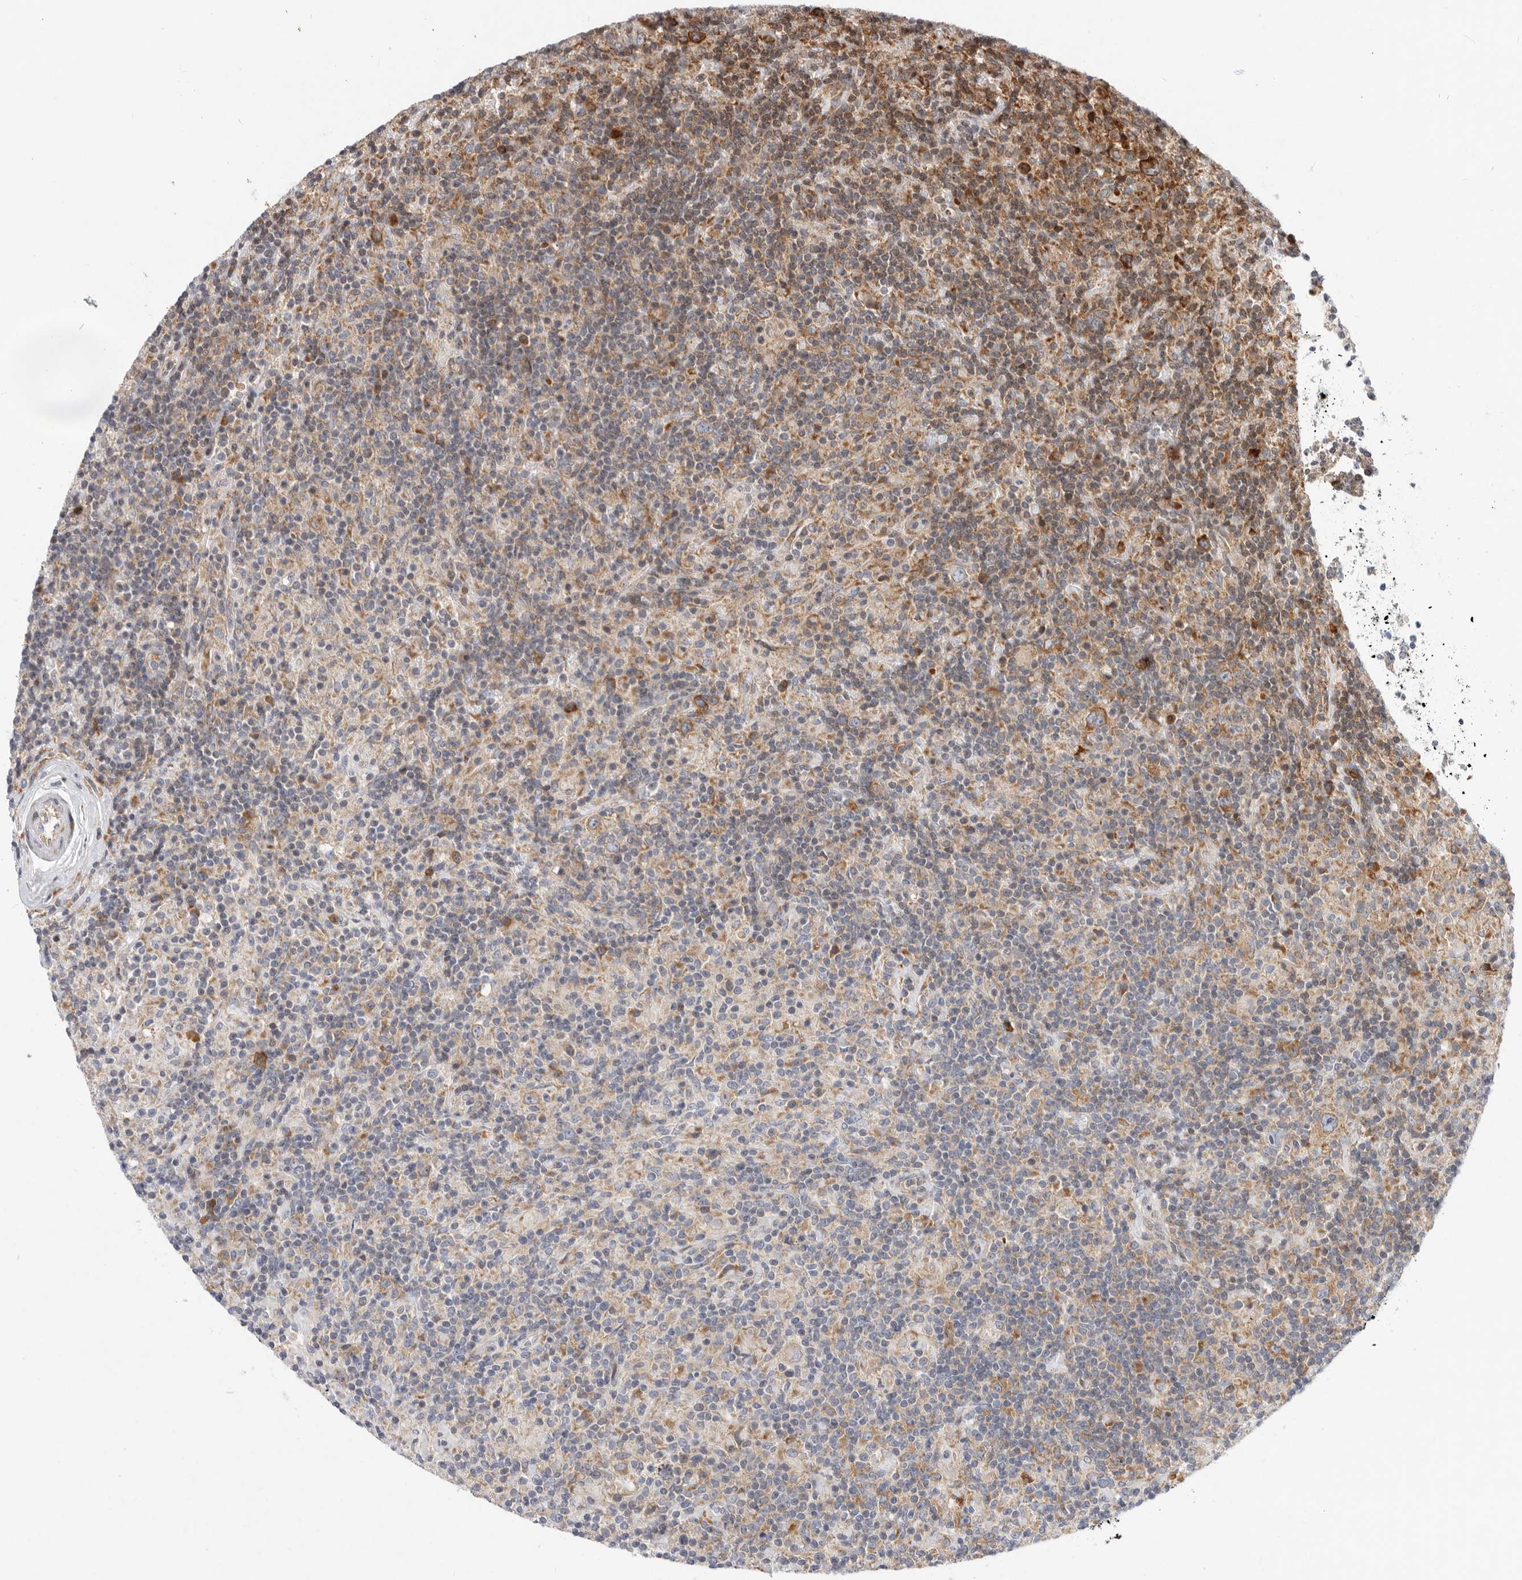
{"staining": {"intensity": "moderate", "quantity": ">75%", "location": "cytoplasmic/membranous"}, "tissue": "lymphoma", "cell_type": "Tumor cells", "image_type": "cancer", "snomed": [{"axis": "morphology", "description": "Hodgkin's disease, NOS"}, {"axis": "topography", "description": "Lymph node"}], "caption": "This micrograph reveals immunohistochemistry (IHC) staining of human lymphoma, with medium moderate cytoplasmic/membranous positivity in about >75% of tumor cells.", "gene": "FZD3", "patient": {"sex": "male", "age": 70}}